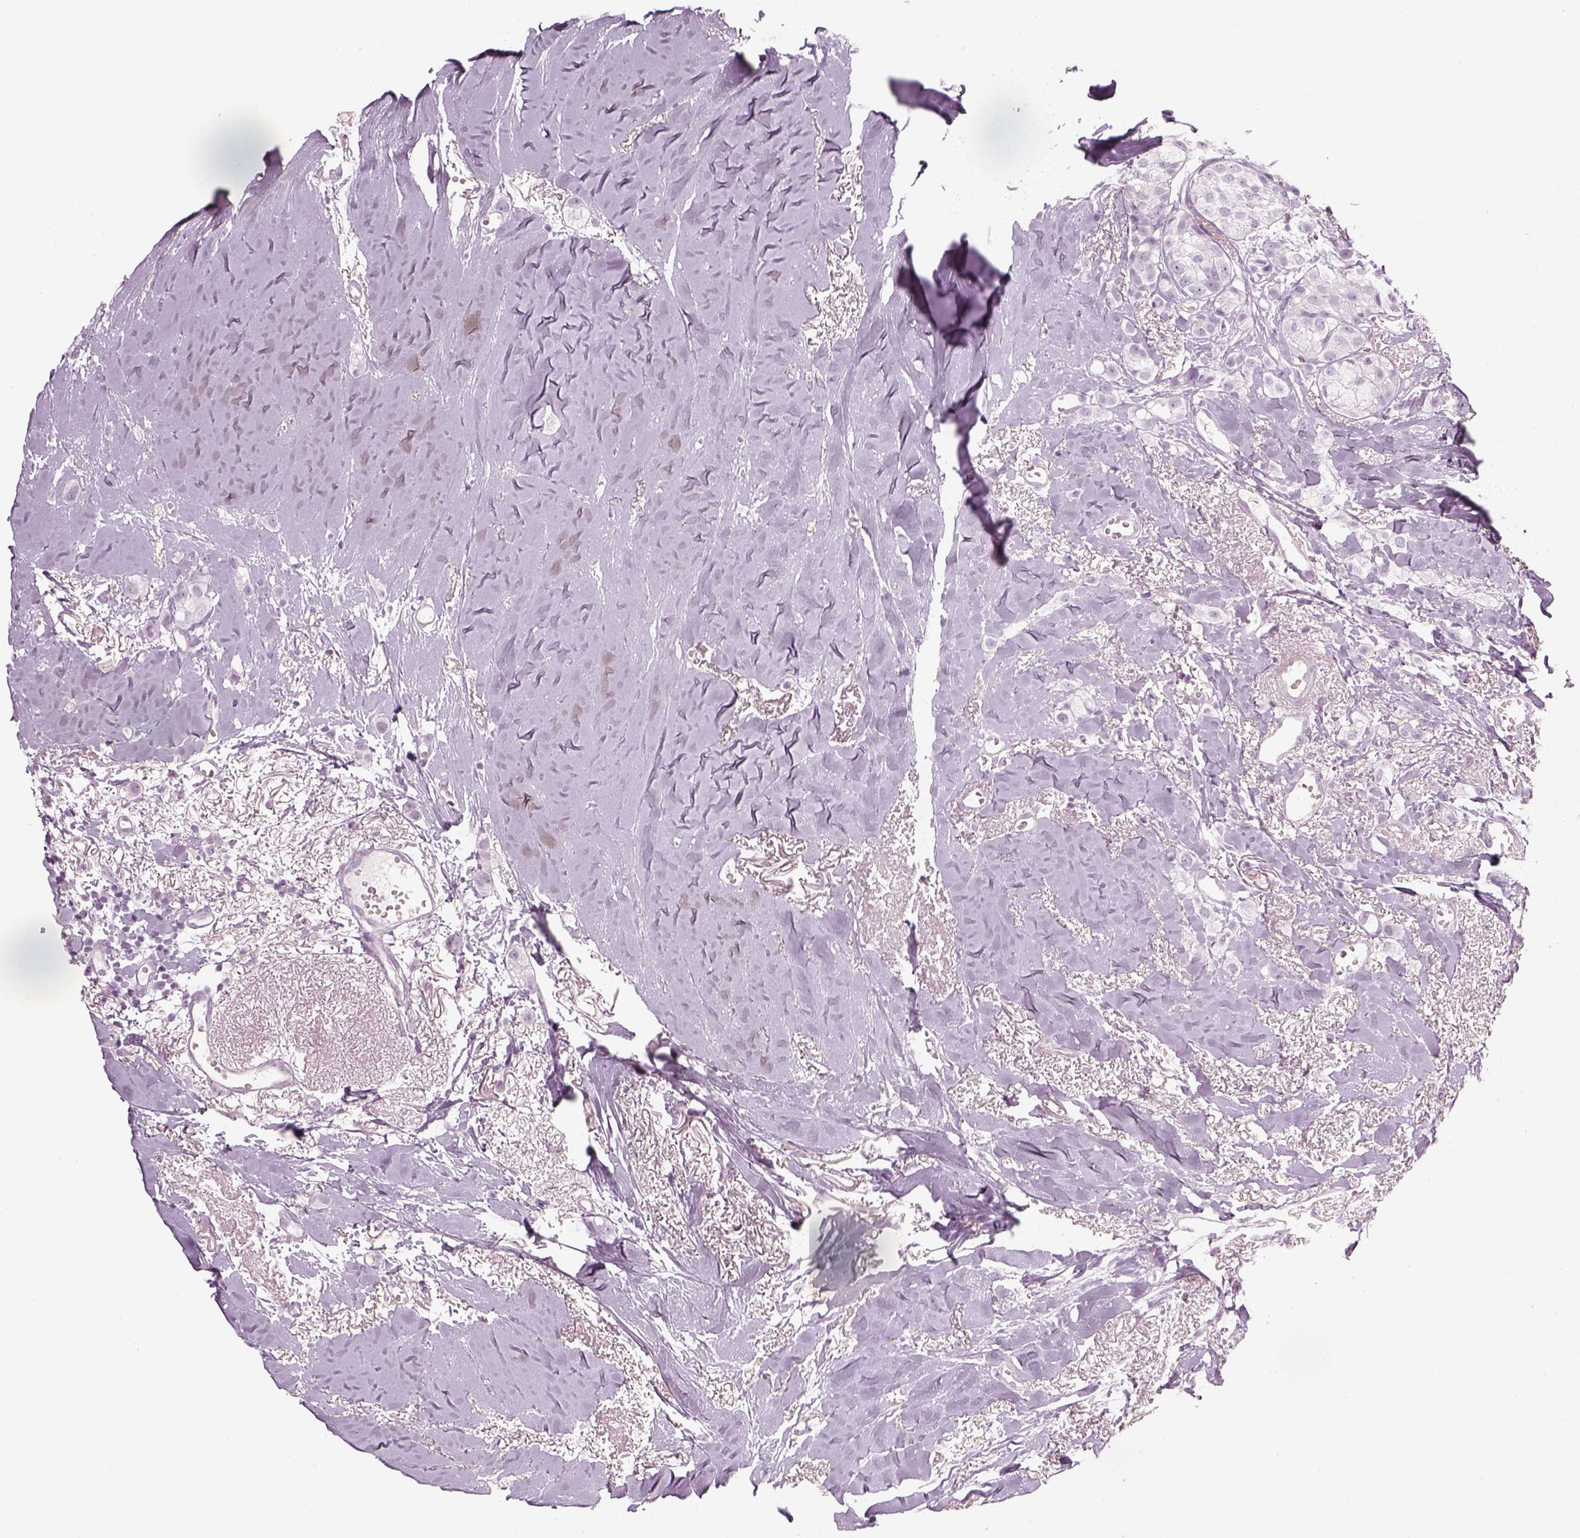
{"staining": {"intensity": "negative", "quantity": "none", "location": "none"}, "tissue": "breast cancer", "cell_type": "Tumor cells", "image_type": "cancer", "snomed": [{"axis": "morphology", "description": "Duct carcinoma"}, {"axis": "topography", "description": "Breast"}], "caption": "The image shows no significant positivity in tumor cells of breast cancer. Brightfield microscopy of IHC stained with DAB (3,3'-diaminobenzidine) (brown) and hematoxylin (blue), captured at high magnification.", "gene": "GAS2L2", "patient": {"sex": "female", "age": 85}}